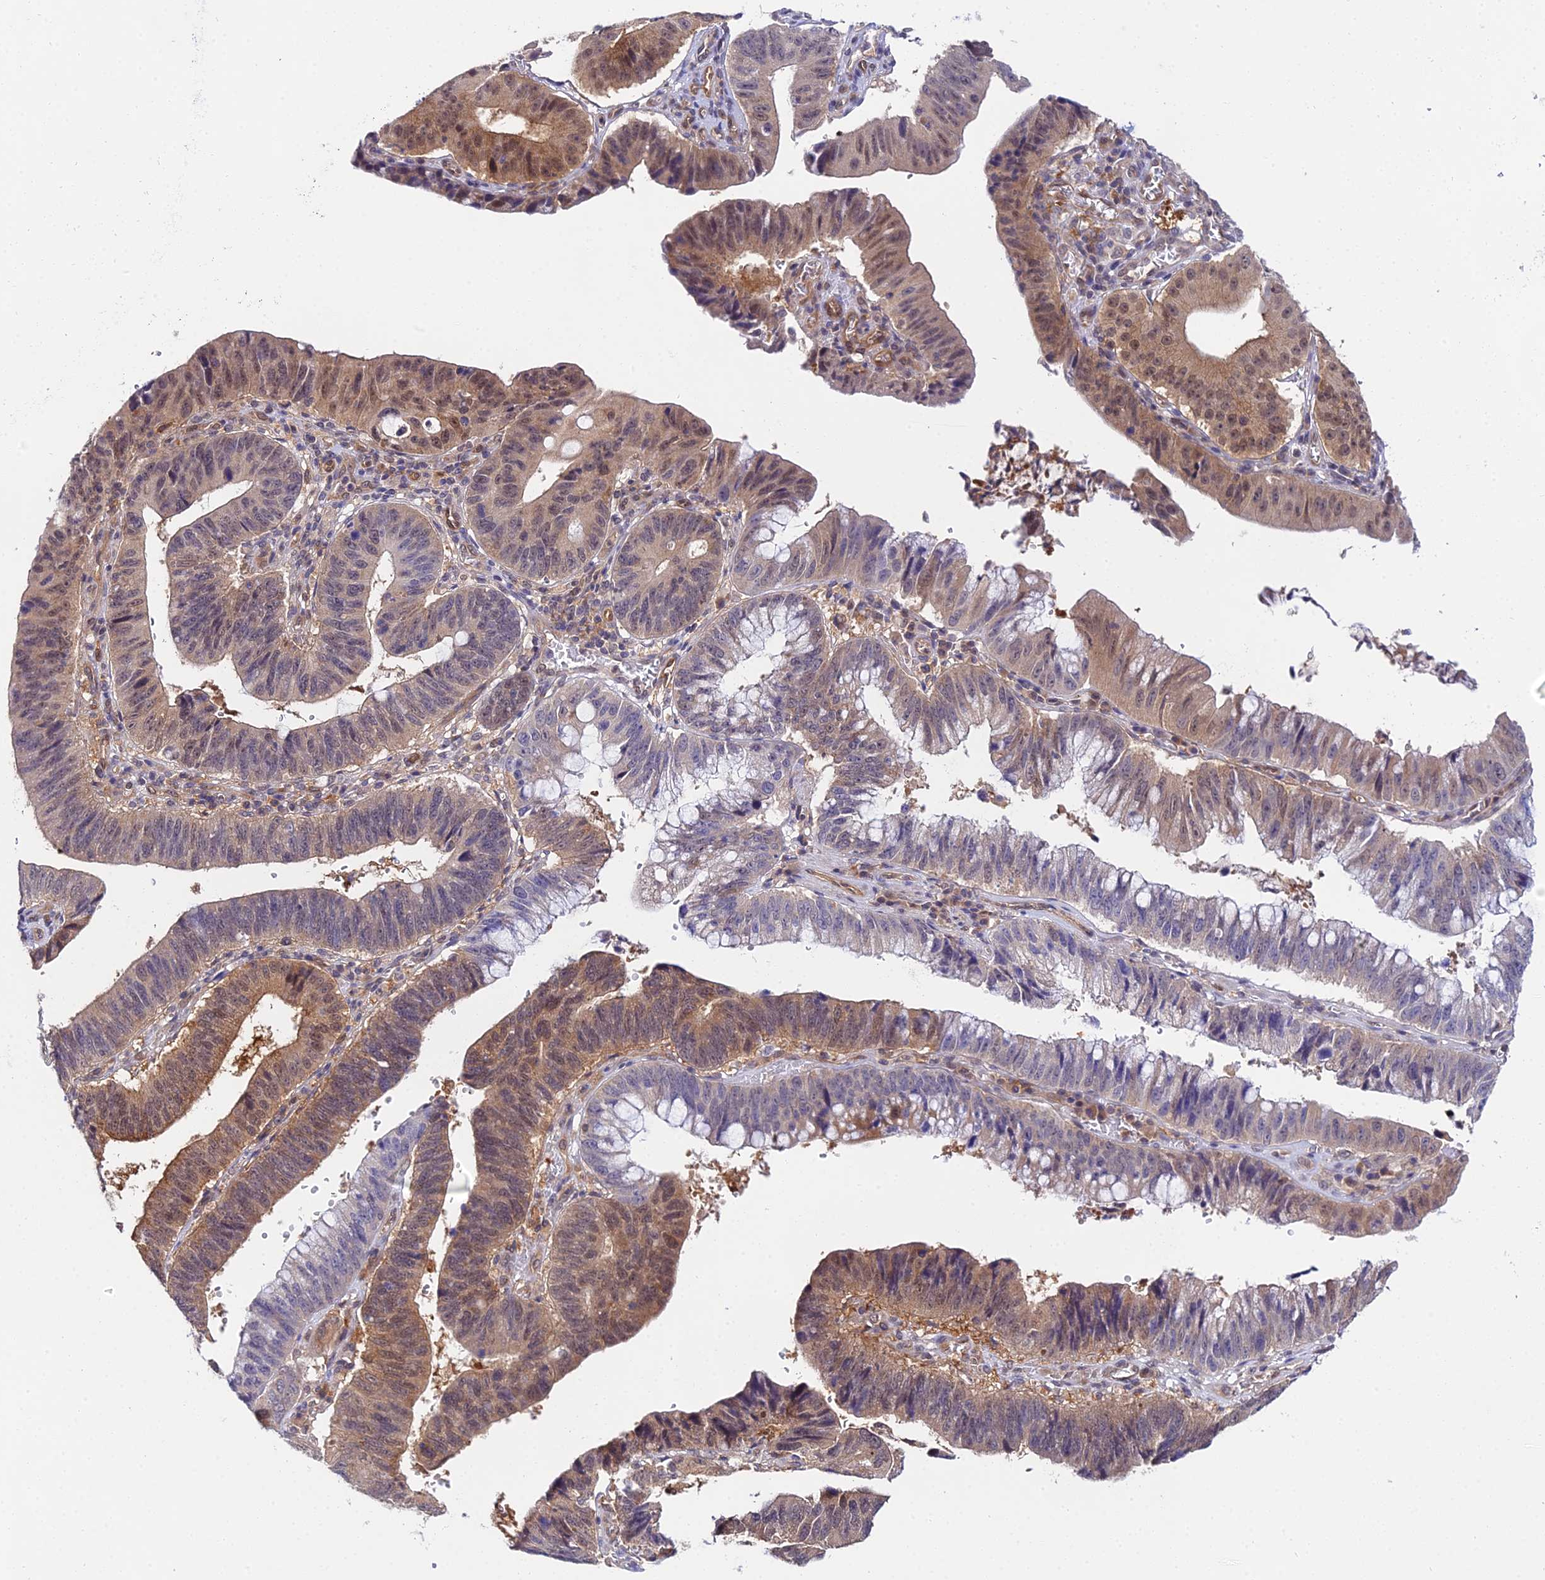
{"staining": {"intensity": "moderate", "quantity": "25%-75%", "location": "cytoplasmic/membranous,nuclear"}, "tissue": "stomach cancer", "cell_type": "Tumor cells", "image_type": "cancer", "snomed": [{"axis": "morphology", "description": "Adenocarcinoma, NOS"}, {"axis": "topography", "description": "Stomach"}], "caption": "The image displays immunohistochemical staining of stomach cancer. There is moderate cytoplasmic/membranous and nuclear staining is identified in about 25%-75% of tumor cells.", "gene": "PPP2R2C", "patient": {"sex": "male", "age": 59}}